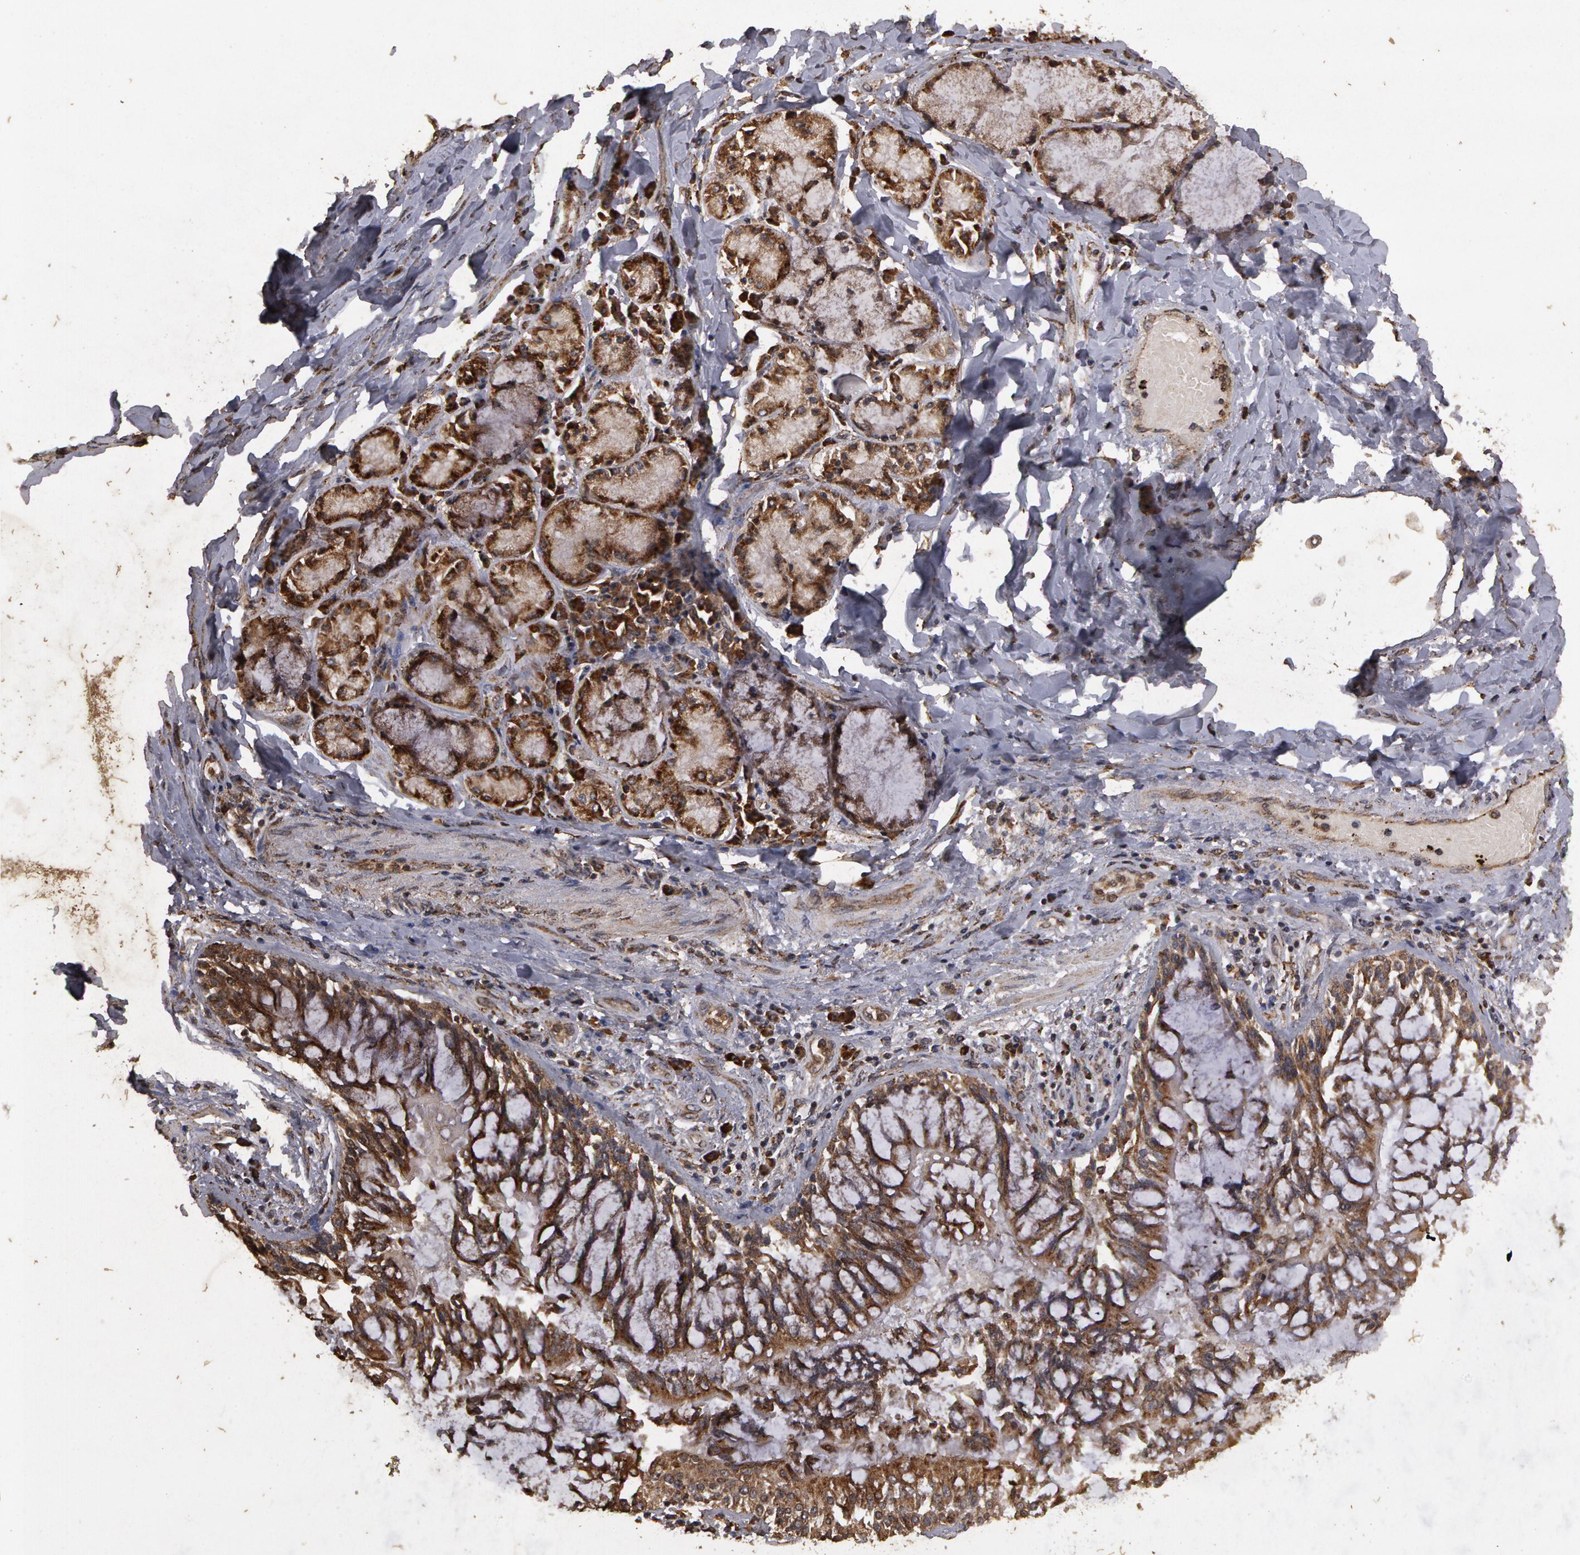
{"staining": {"intensity": "weak", "quantity": ">75%", "location": "cytoplasmic/membranous"}, "tissue": "adipose tissue", "cell_type": "Adipocytes", "image_type": "normal", "snomed": [{"axis": "morphology", "description": "Normal tissue, NOS"}, {"axis": "morphology", "description": "Adenocarcinoma, NOS"}, {"axis": "topography", "description": "Cartilage tissue"}, {"axis": "topography", "description": "Lung"}], "caption": "An IHC image of normal tissue is shown. Protein staining in brown labels weak cytoplasmic/membranous positivity in adipose tissue within adipocytes.", "gene": "CALR", "patient": {"sex": "female", "age": 67}}